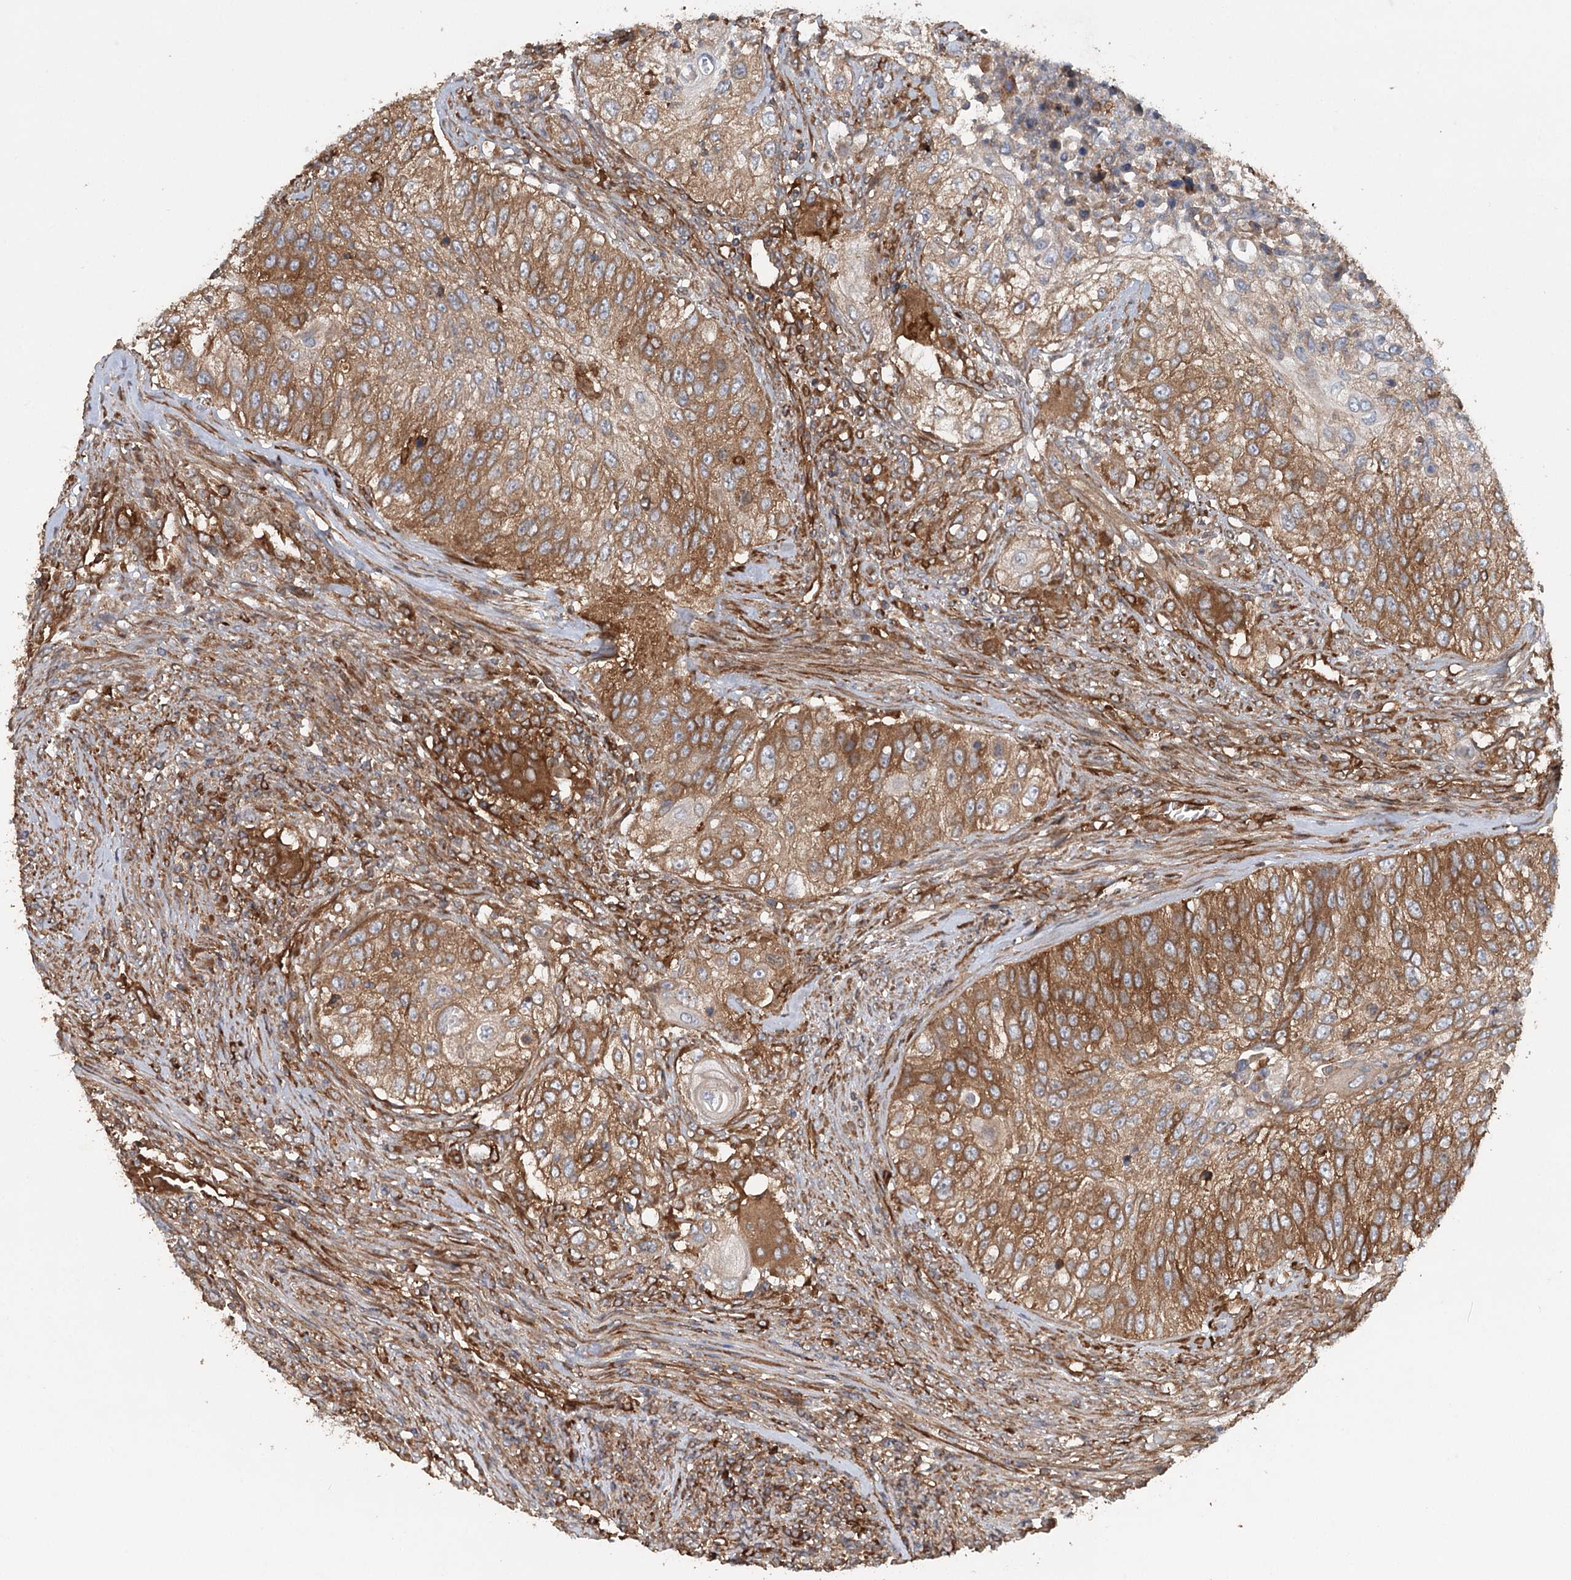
{"staining": {"intensity": "moderate", "quantity": ">75%", "location": "cytoplasmic/membranous"}, "tissue": "urothelial cancer", "cell_type": "Tumor cells", "image_type": "cancer", "snomed": [{"axis": "morphology", "description": "Urothelial carcinoma, High grade"}, {"axis": "topography", "description": "Urinary bladder"}], "caption": "Immunohistochemistry (IHC) histopathology image of urothelial cancer stained for a protein (brown), which reveals medium levels of moderate cytoplasmic/membranous positivity in about >75% of tumor cells.", "gene": "PAIP2", "patient": {"sex": "female", "age": 60}}